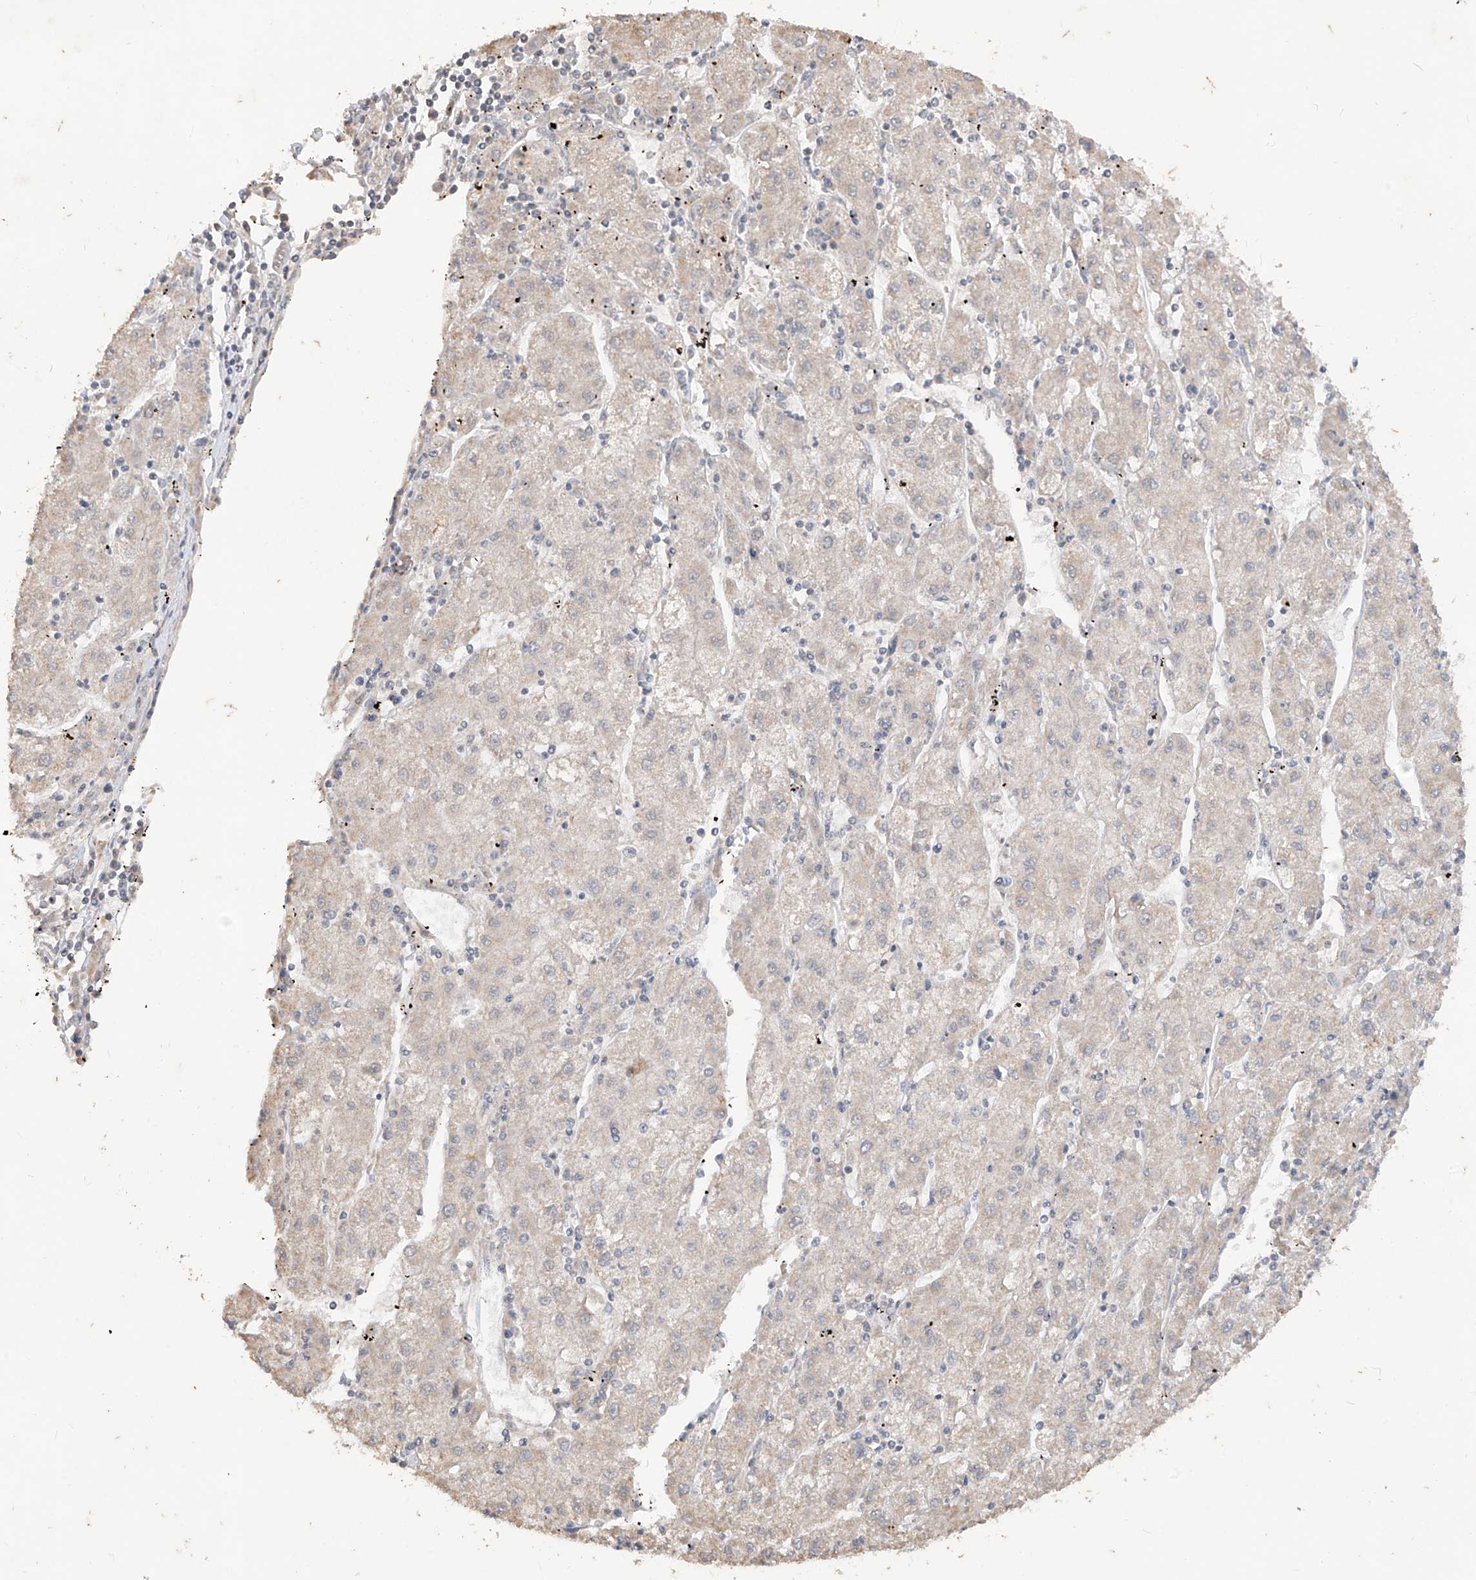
{"staining": {"intensity": "negative", "quantity": "none", "location": "none"}, "tissue": "liver cancer", "cell_type": "Tumor cells", "image_type": "cancer", "snomed": [{"axis": "morphology", "description": "Carcinoma, Hepatocellular, NOS"}, {"axis": "topography", "description": "Liver"}], "caption": "This image is of liver cancer (hepatocellular carcinoma) stained with immunohistochemistry to label a protein in brown with the nuclei are counter-stained blue. There is no staining in tumor cells.", "gene": "MTUS2", "patient": {"sex": "male", "age": 72}}